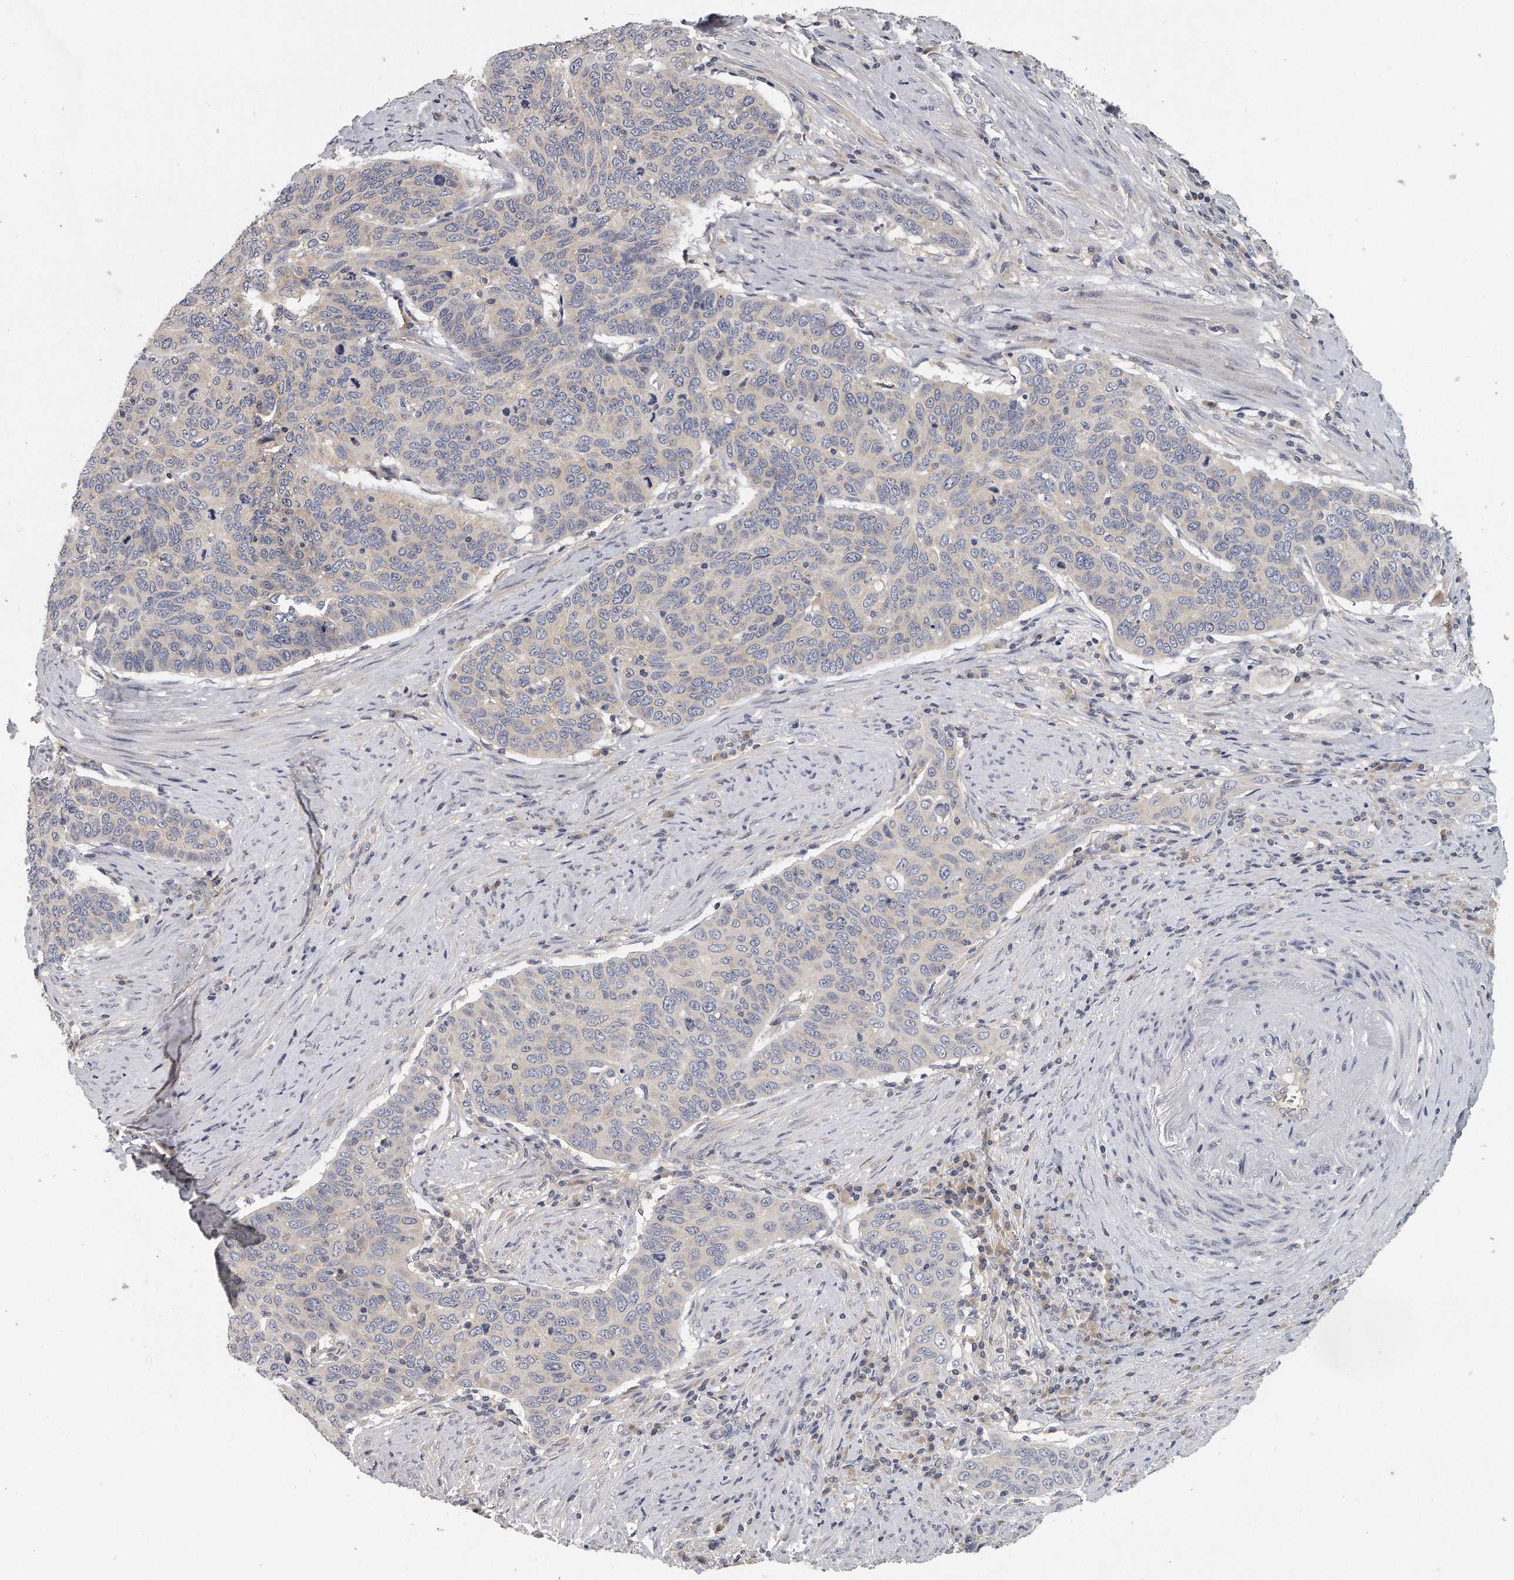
{"staining": {"intensity": "negative", "quantity": "none", "location": "none"}, "tissue": "cervical cancer", "cell_type": "Tumor cells", "image_type": "cancer", "snomed": [{"axis": "morphology", "description": "Squamous cell carcinoma, NOS"}, {"axis": "topography", "description": "Cervix"}], "caption": "Tumor cells show no significant protein staining in cervical cancer (squamous cell carcinoma).", "gene": "EIF3I", "patient": {"sex": "female", "age": 60}}